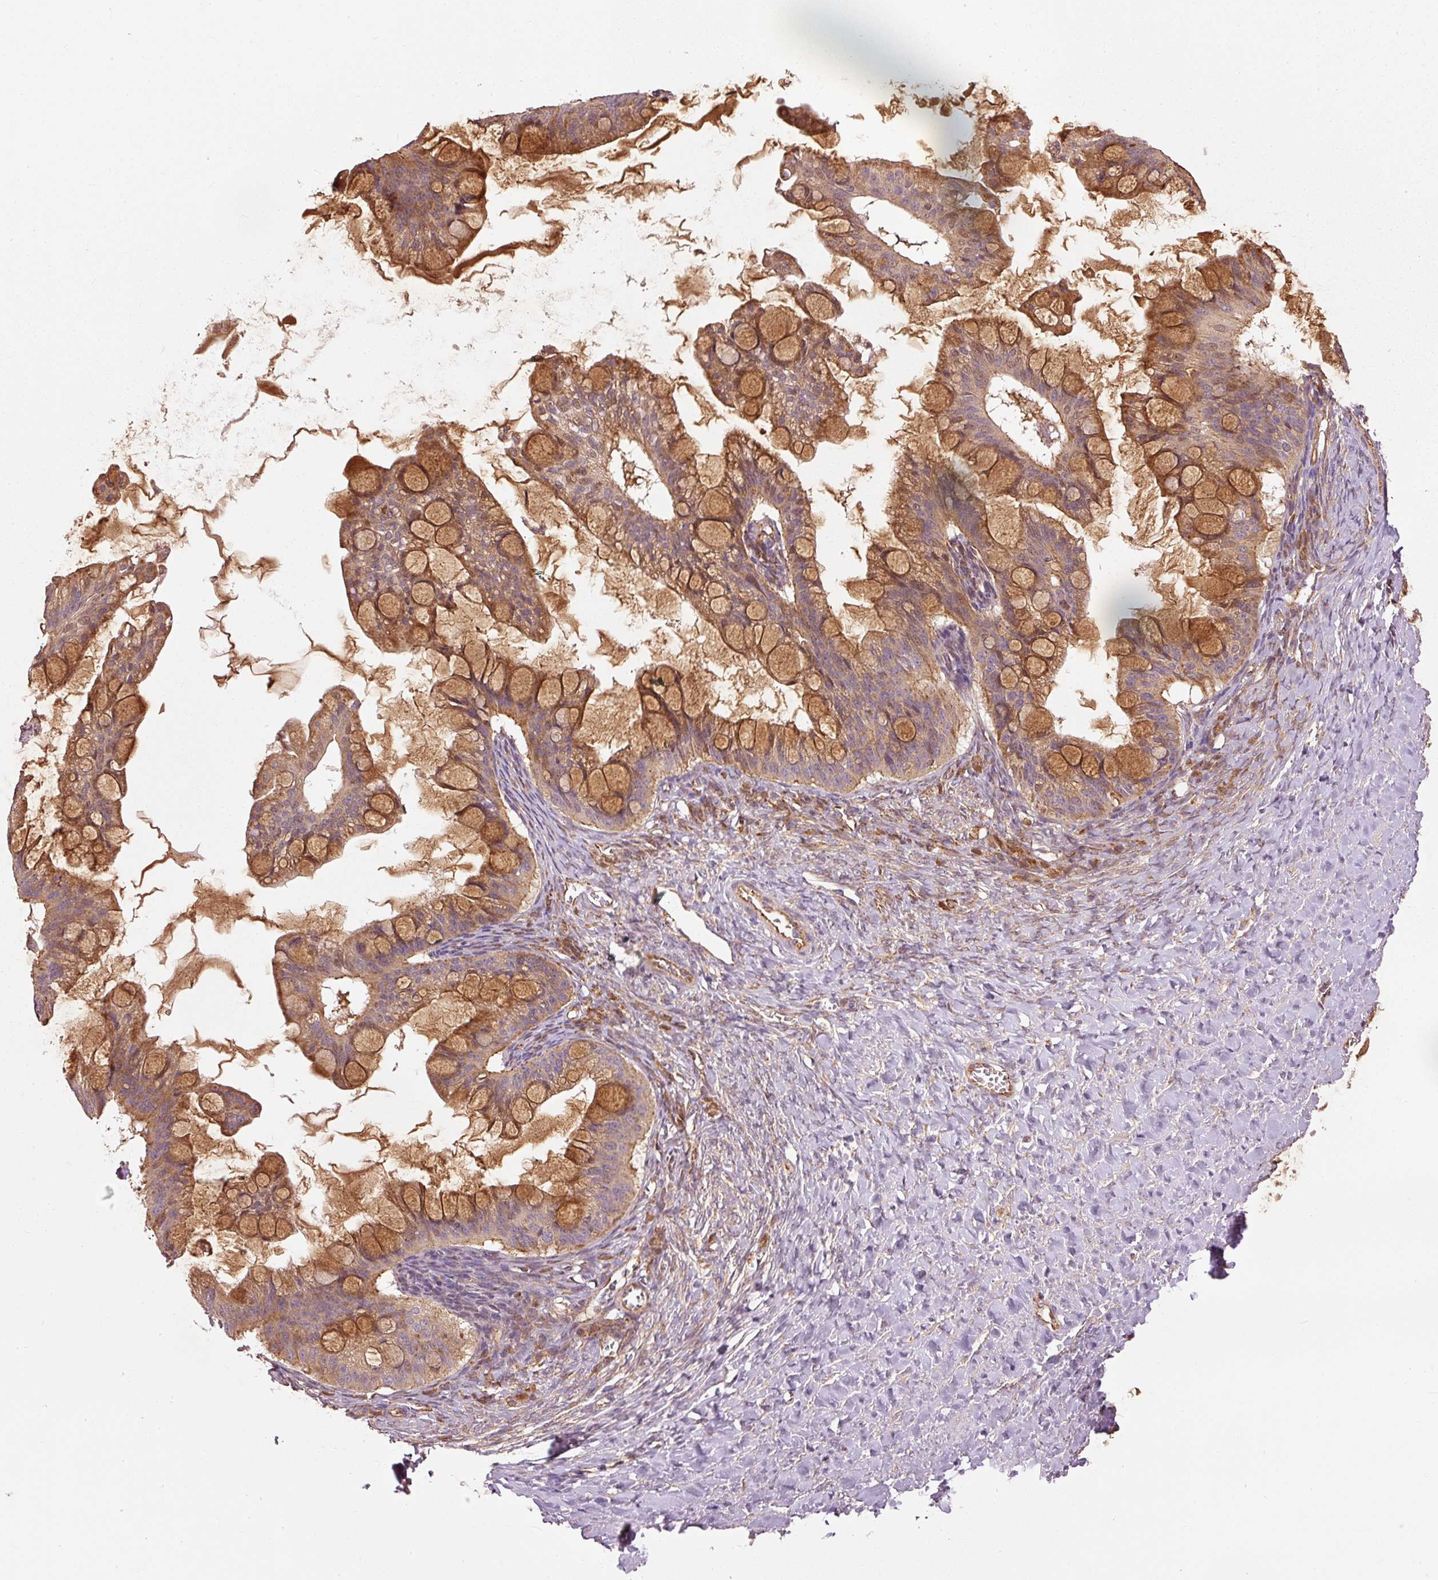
{"staining": {"intensity": "strong", "quantity": ">75%", "location": "cytoplasmic/membranous"}, "tissue": "ovarian cancer", "cell_type": "Tumor cells", "image_type": "cancer", "snomed": [{"axis": "morphology", "description": "Cystadenocarcinoma, mucinous, NOS"}, {"axis": "topography", "description": "Ovary"}], "caption": "IHC of ovarian cancer (mucinous cystadenocarcinoma) demonstrates high levels of strong cytoplasmic/membranous staining in approximately >75% of tumor cells.", "gene": "MTHFD1L", "patient": {"sex": "female", "age": 73}}